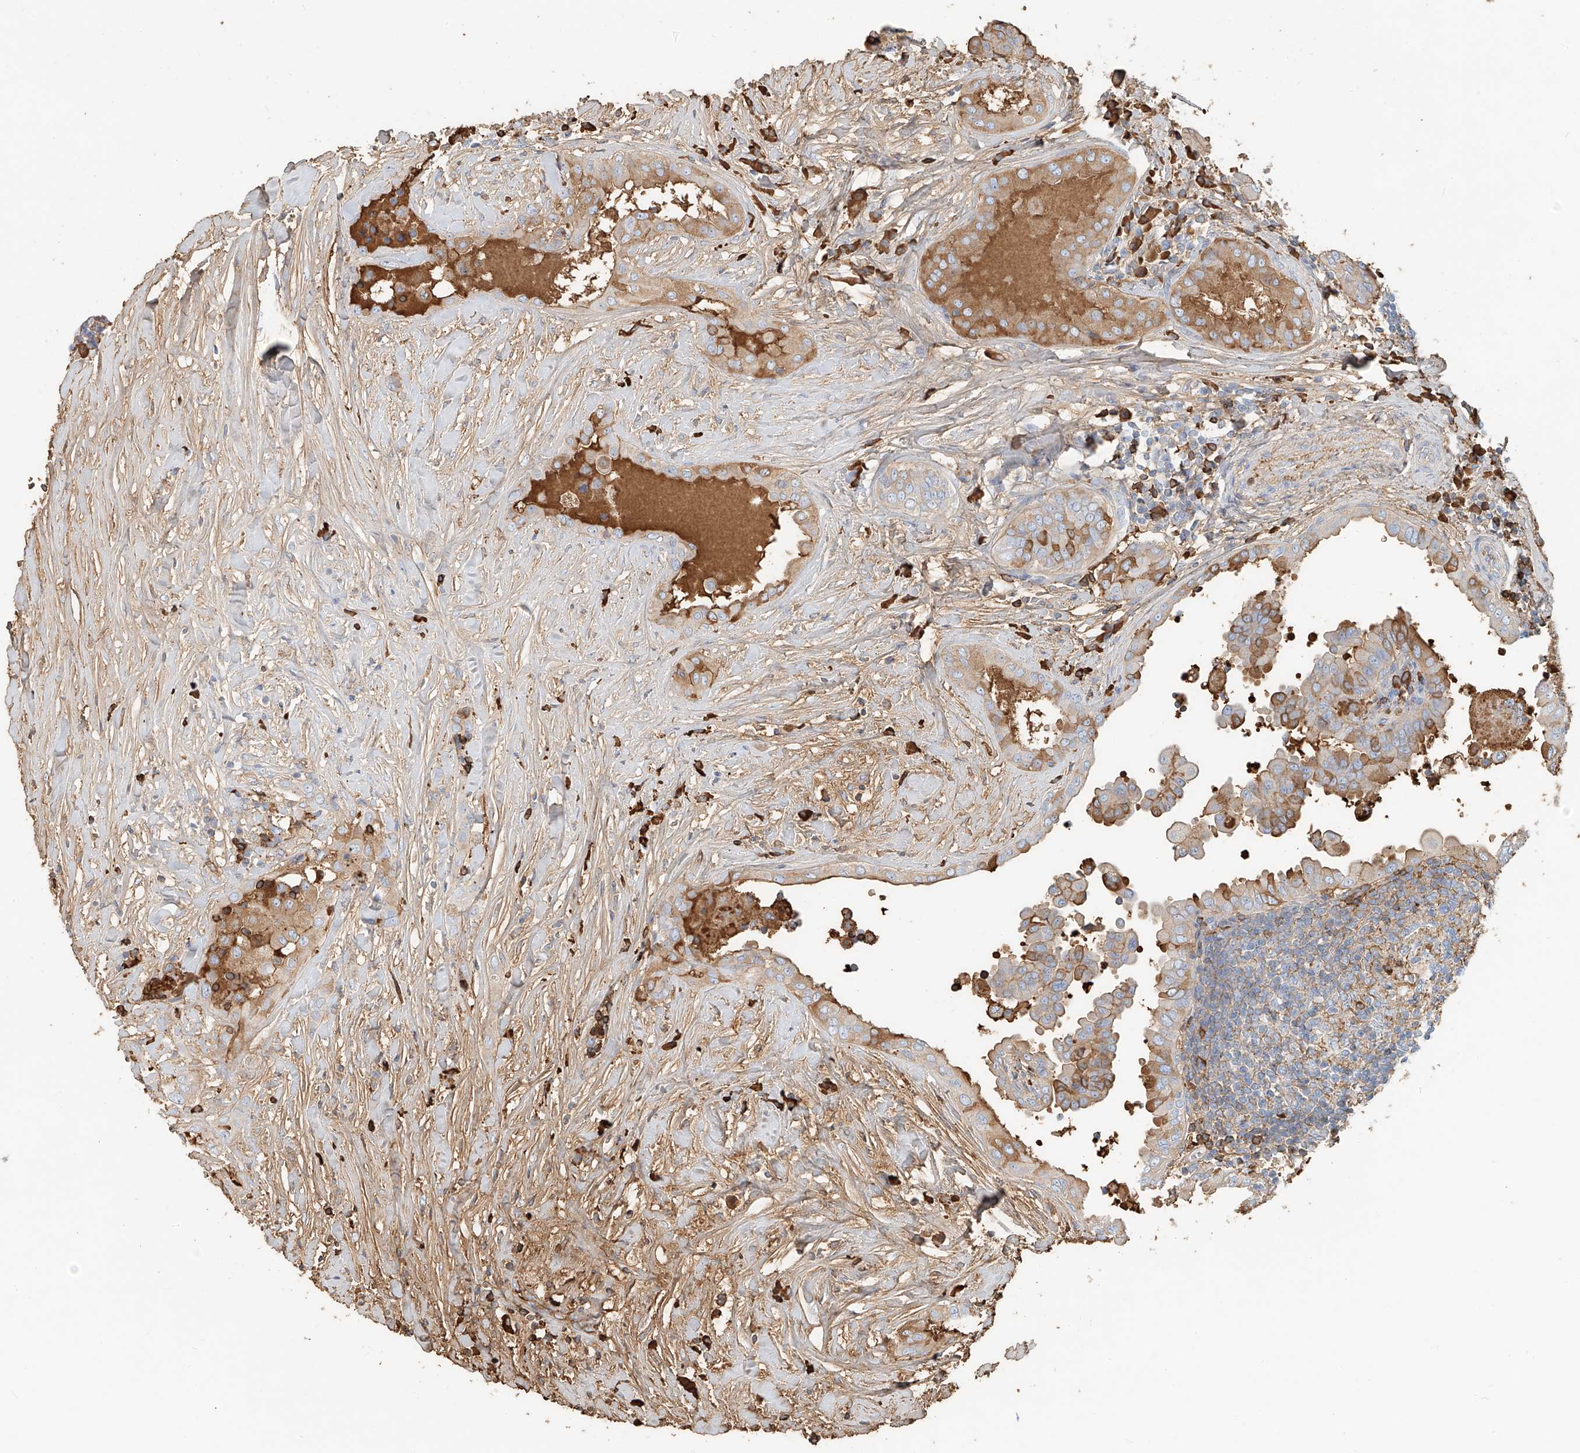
{"staining": {"intensity": "moderate", "quantity": "25%-75%", "location": "cytoplasmic/membranous"}, "tissue": "thyroid cancer", "cell_type": "Tumor cells", "image_type": "cancer", "snomed": [{"axis": "morphology", "description": "Papillary adenocarcinoma, NOS"}, {"axis": "topography", "description": "Thyroid gland"}], "caption": "A brown stain highlights moderate cytoplasmic/membranous expression of a protein in thyroid cancer tumor cells.", "gene": "ZFP30", "patient": {"sex": "male", "age": 33}}